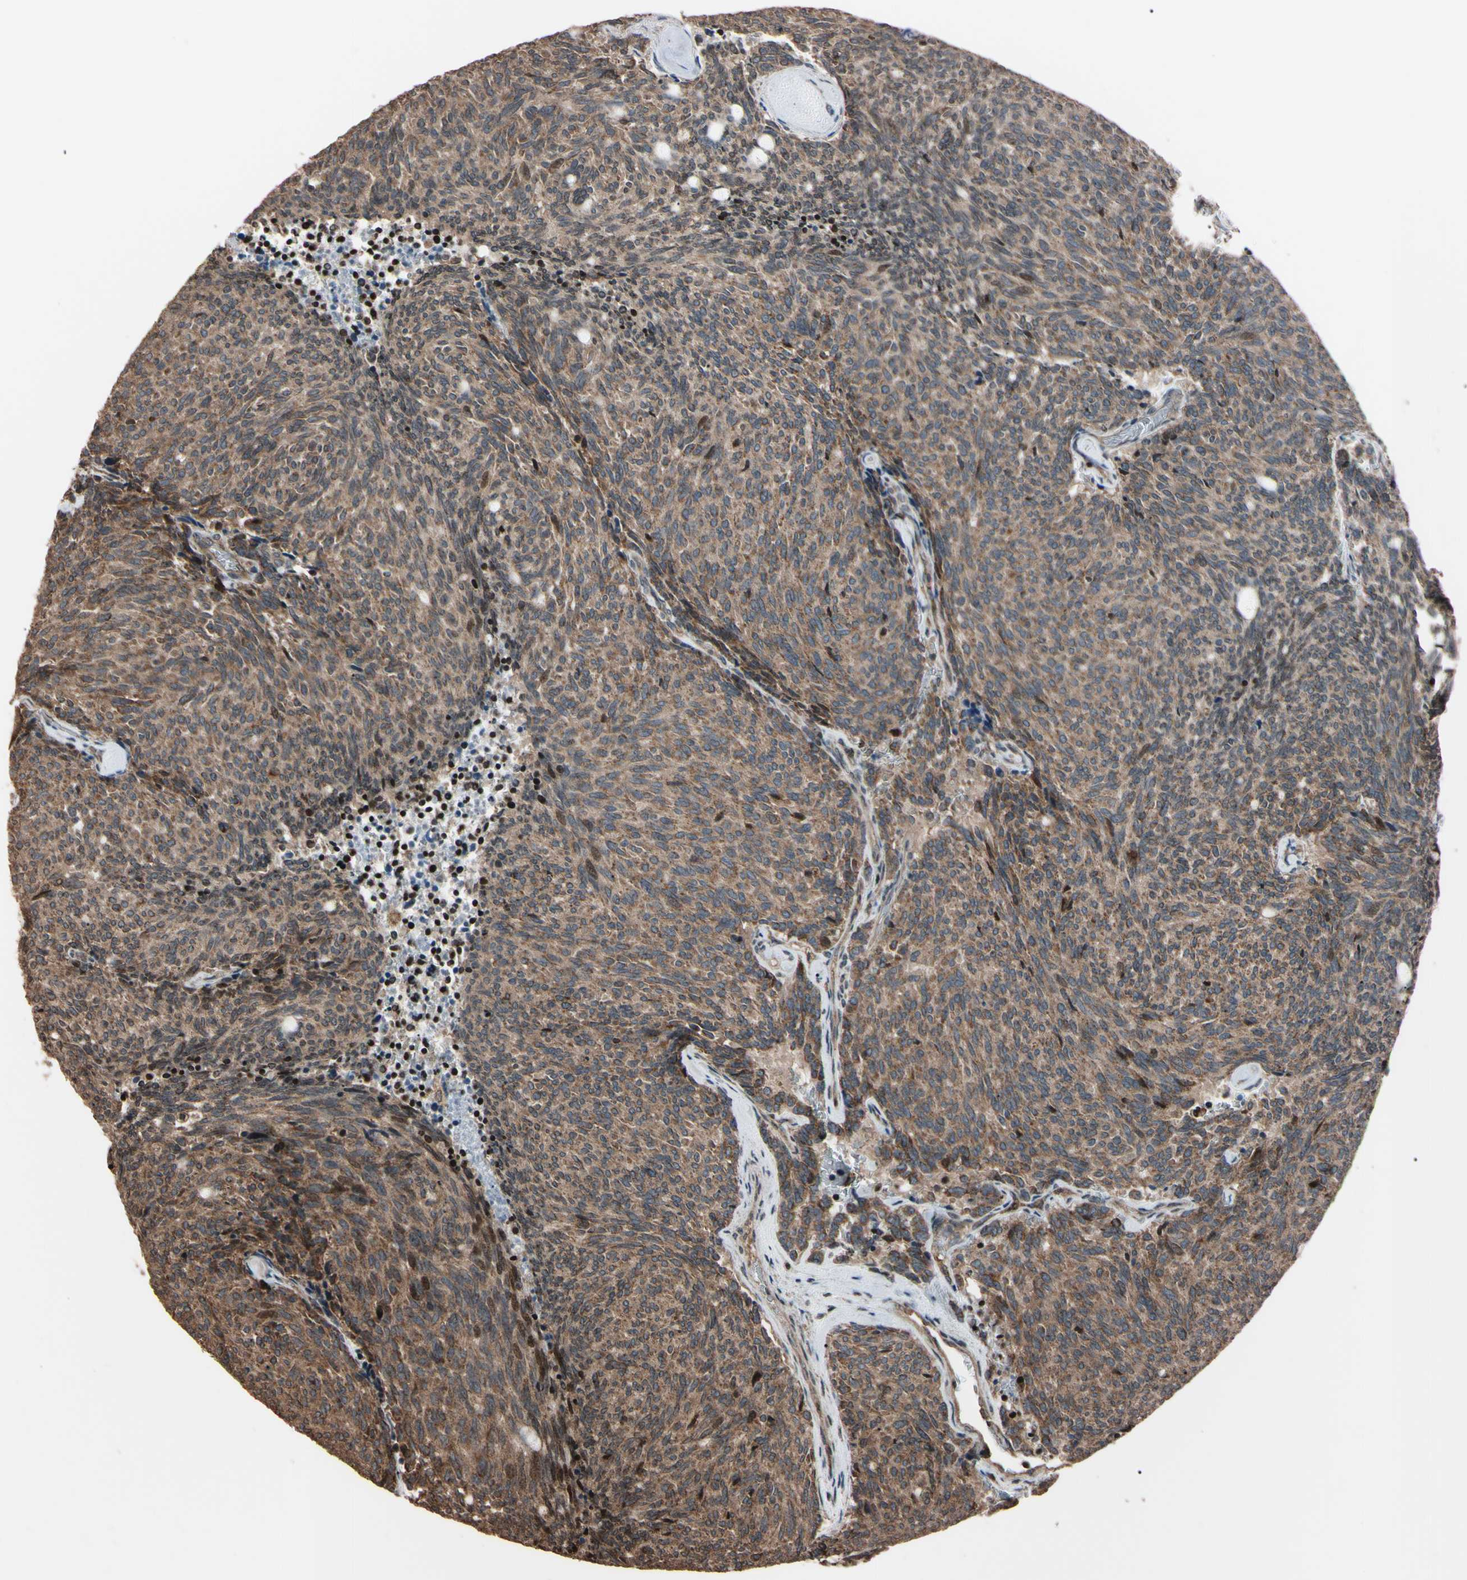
{"staining": {"intensity": "weak", "quantity": ">75%", "location": "cytoplasmic/membranous"}, "tissue": "carcinoid", "cell_type": "Tumor cells", "image_type": "cancer", "snomed": [{"axis": "morphology", "description": "Carcinoid, malignant, NOS"}, {"axis": "topography", "description": "Pancreas"}], "caption": "Immunohistochemical staining of human malignant carcinoid displays weak cytoplasmic/membranous protein expression in about >75% of tumor cells.", "gene": "TNFRSF1A", "patient": {"sex": "female", "age": 54}}